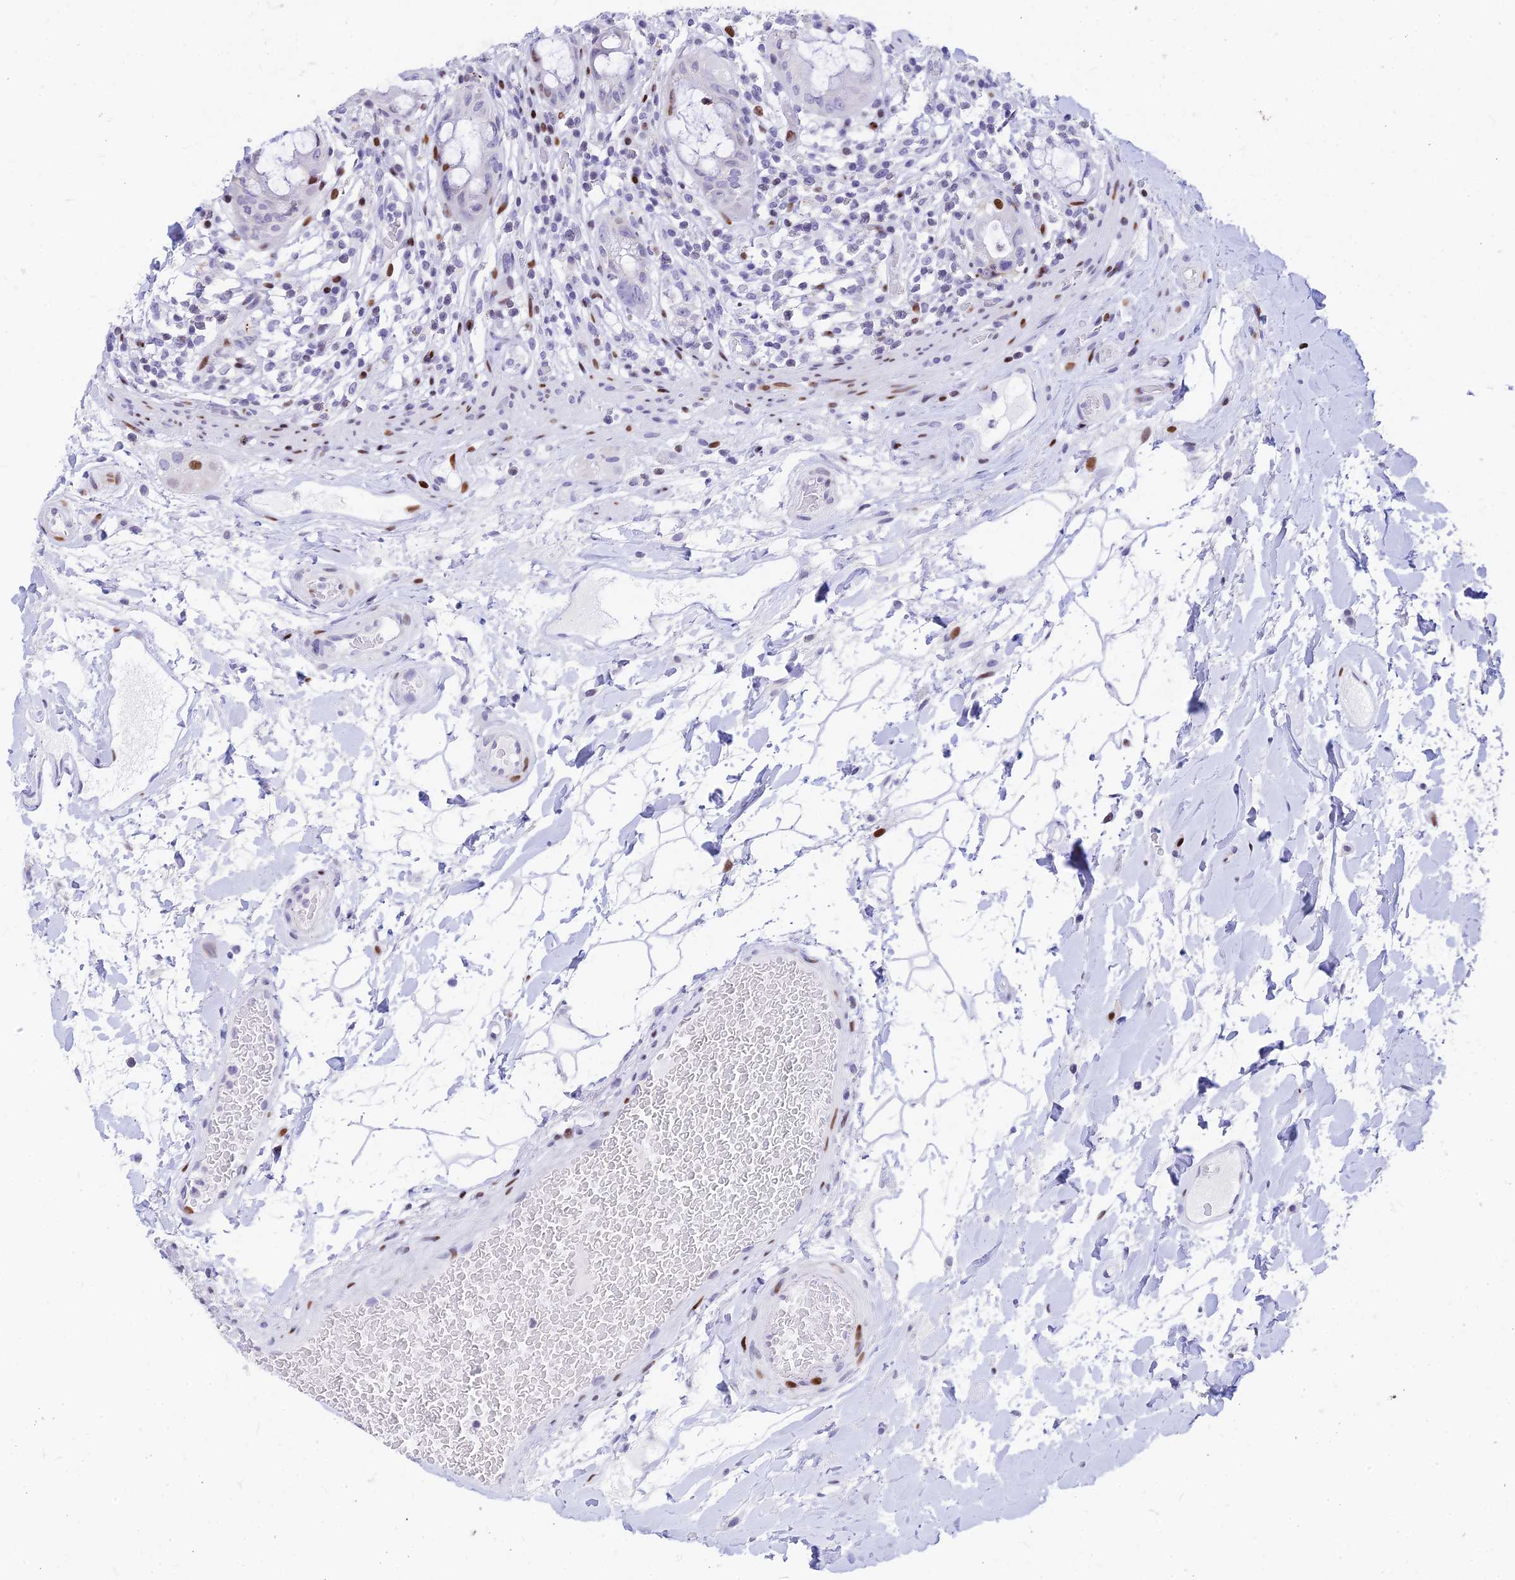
{"staining": {"intensity": "moderate", "quantity": "25%-75%", "location": "nuclear"}, "tissue": "rectum", "cell_type": "Glandular cells", "image_type": "normal", "snomed": [{"axis": "morphology", "description": "Normal tissue, NOS"}, {"axis": "topography", "description": "Rectum"}], "caption": "A brown stain shows moderate nuclear expression of a protein in glandular cells of unremarkable rectum. The staining was performed using DAB (3,3'-diaminobenzidine) to visualize the protein expression in brown, while the nuclei were stained in blue with hematoxylin (Magnification: 20x).", "gene": "PRPS1", "patient": {"sex": "female", "age": 57}}